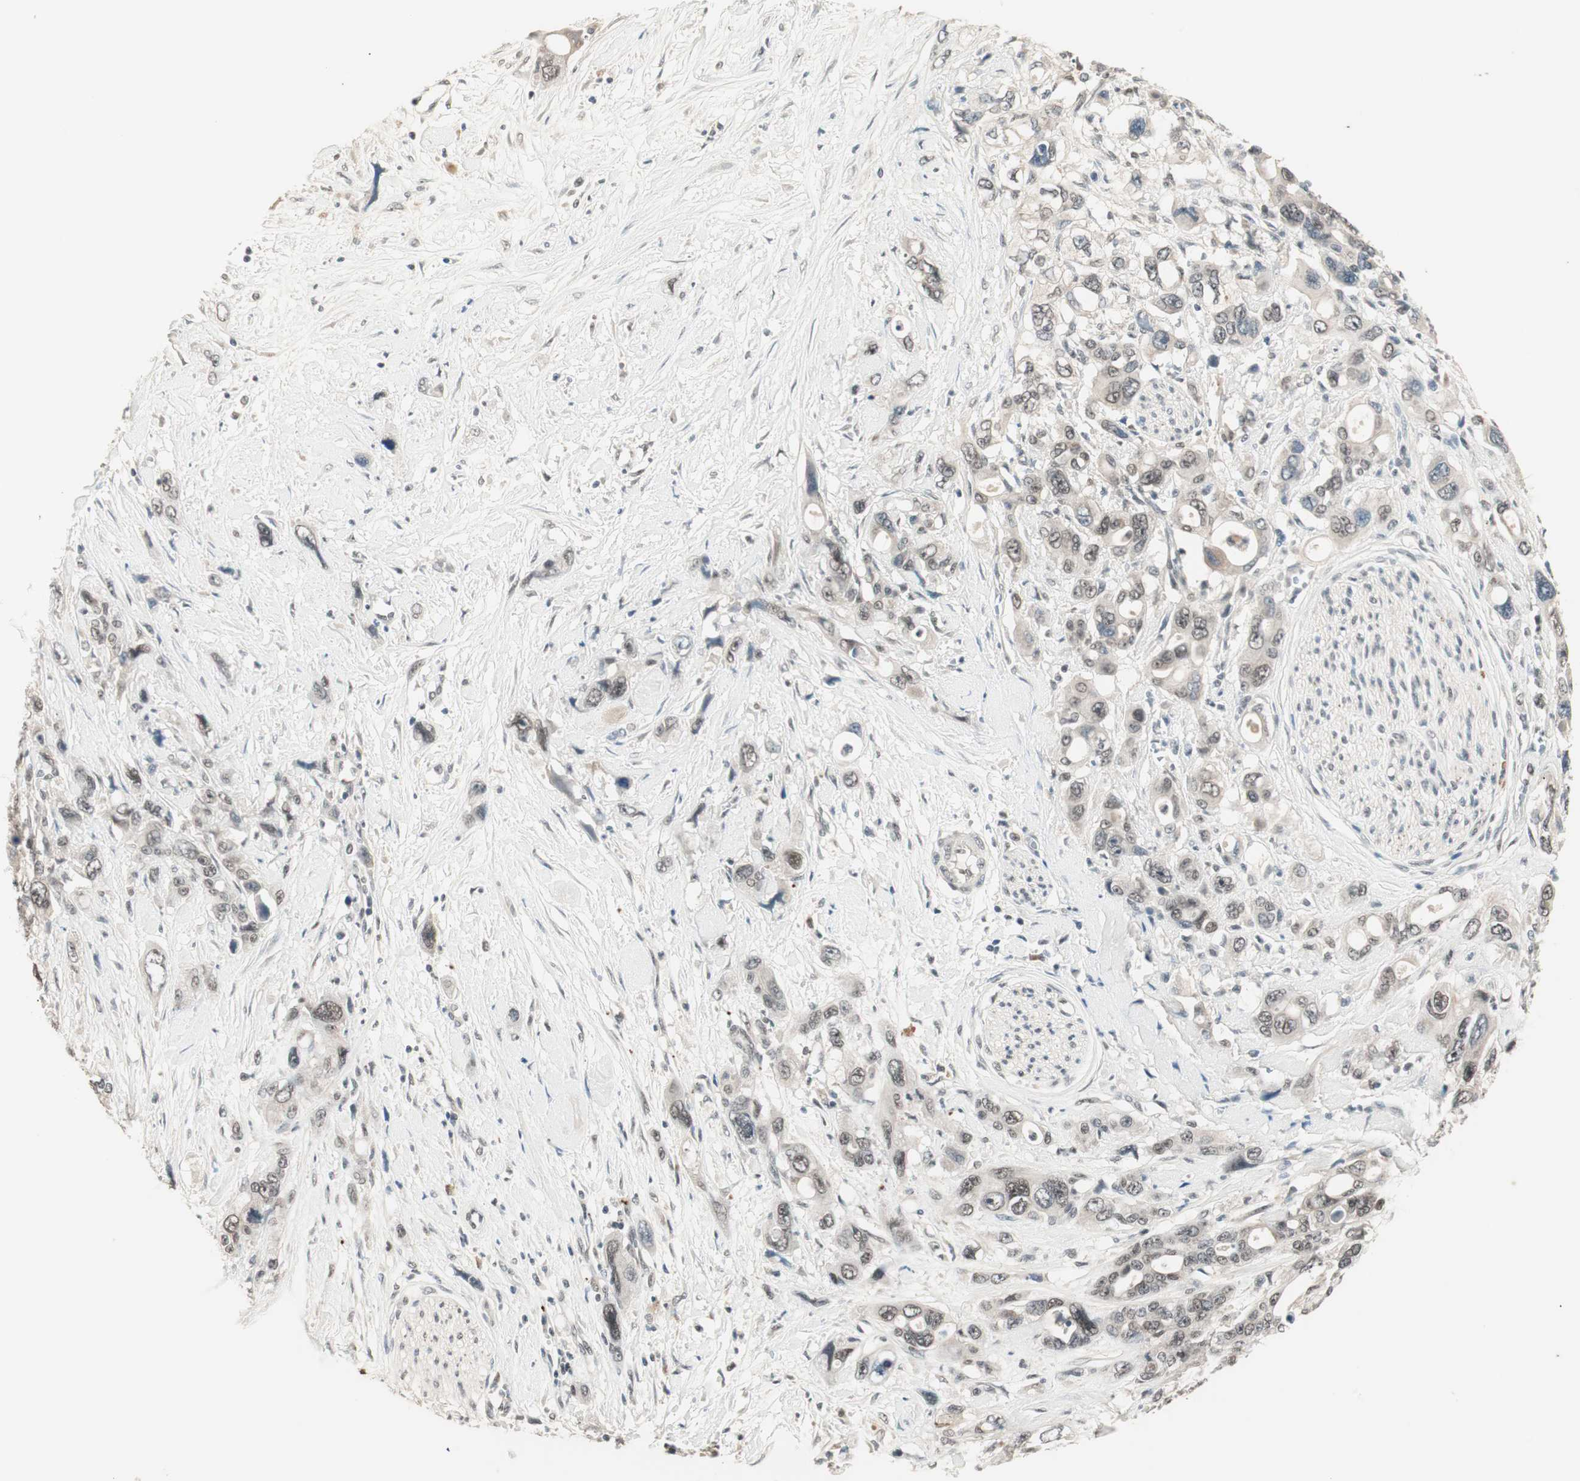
{"staining": {"intensity": "weak", "quantity": "<25%", "location": "nuclear"}, "tissue": "pancreatic cancer", "cell_type": "Tumor cells", "image_type": "cancer", "snomed": [{"axis": "morphology", "description": "Adenocarcinoma, NOS"}, {"axis": "topography", "description": "Pancreas"}], "caption": "Immunohistochemistry (IHC) of human adenocarcinoma (pancreatic) demonstrates no staining in tumor cells.", "gene": "NFRKB", "patient": {"sex": "male", "age": 46}}